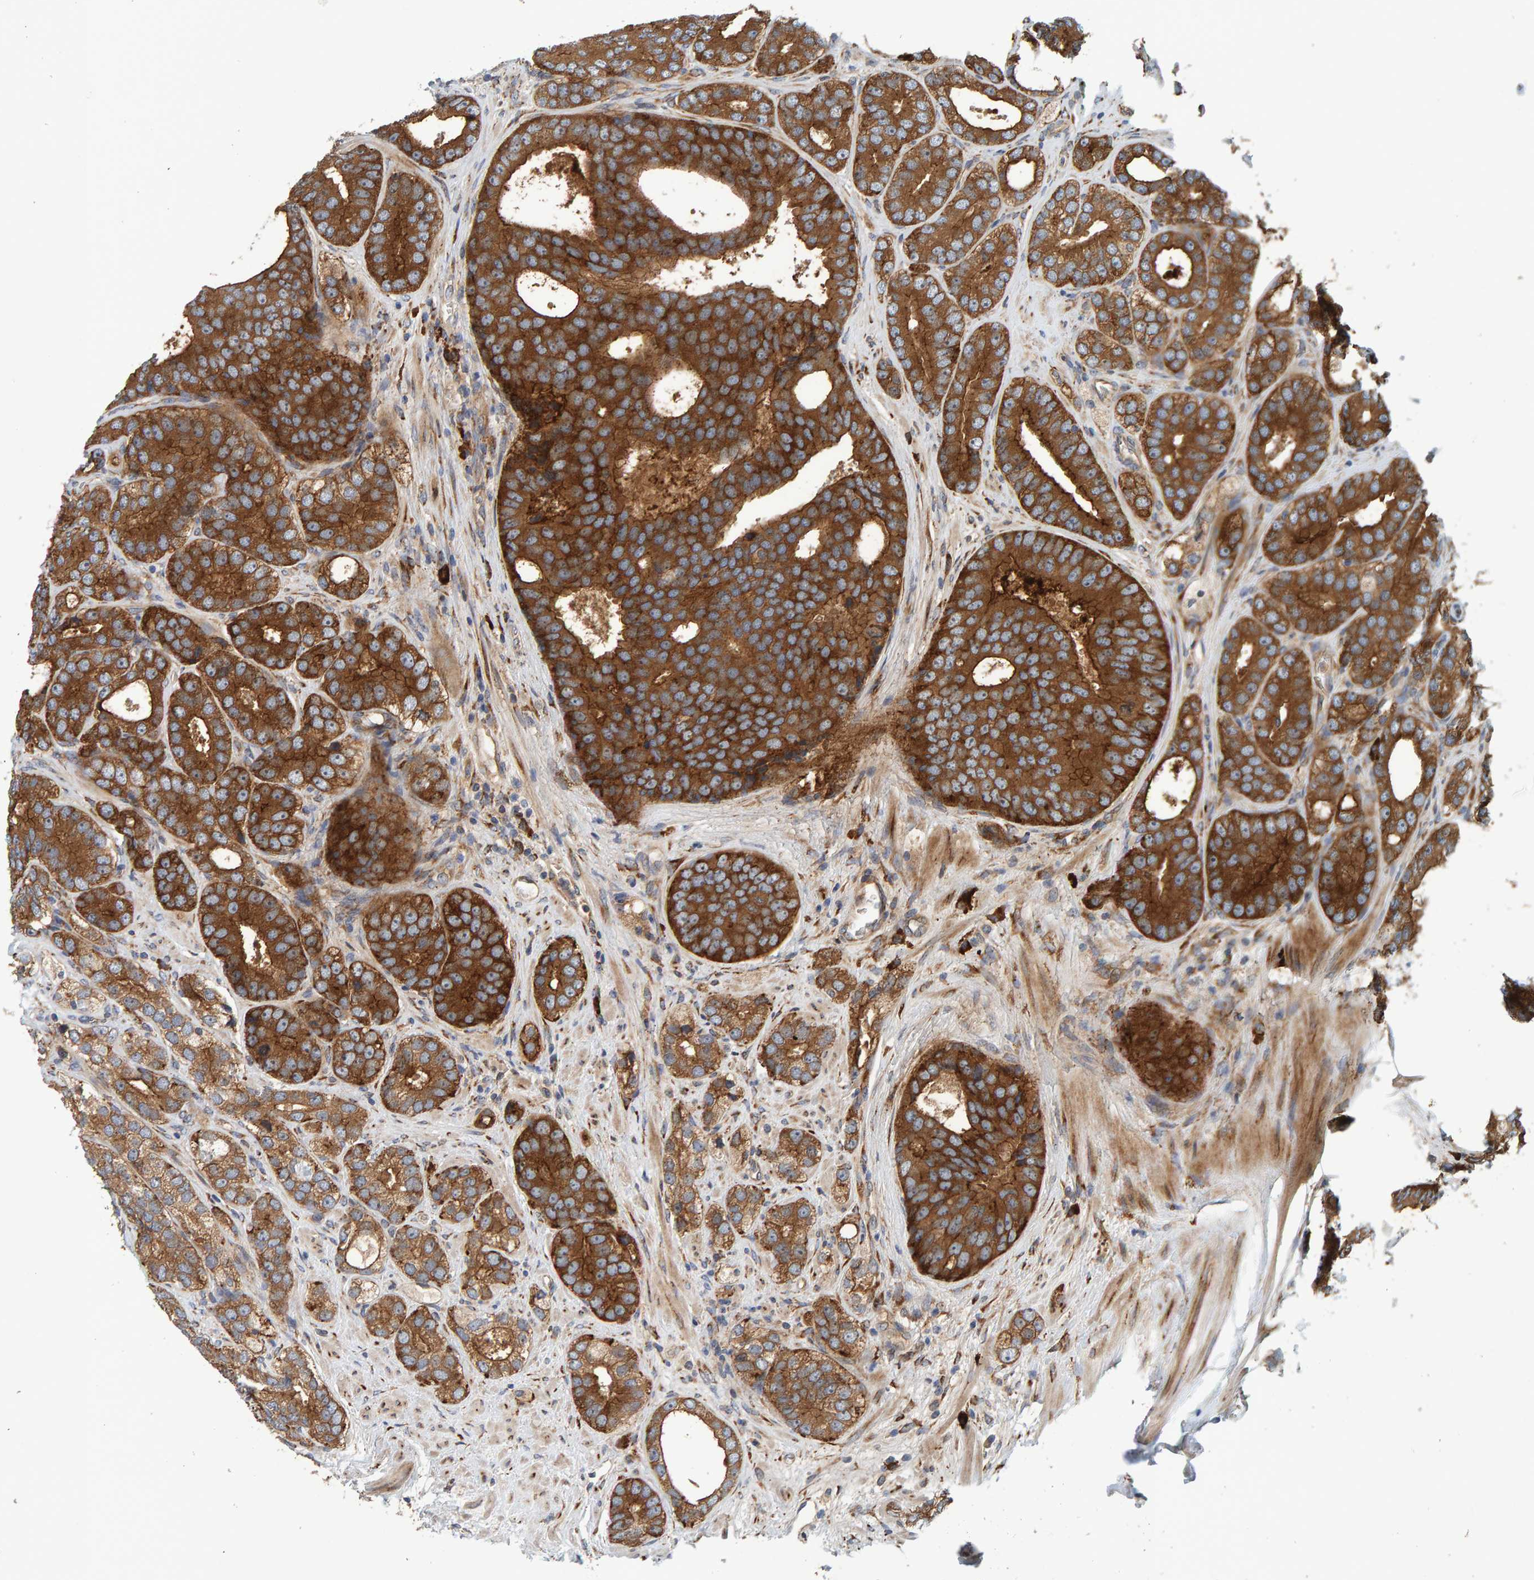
{"staining": {"intensity": "strong", "quantity": ">75%", "location": "cytoplasmic/membranous"}, "tissue": "prostate cancer", "cell_type": "Tumor cells", "image_type": "cancer", "snomed": [{"axis": "morphology", "description": "Adenocarcinoma, High grade"}, {"axis": "topography", "description": "Prostate"}], "caption": "Protein positivity by immunohistochemistry demonstrates strong cytoplasmic/membranous staining in approximately >75% of tumor cells in adenocarcinoma (high-grade) (prostate).", "gene": "BAIAP2", "patient": {"sex": "male", "age": 56}}